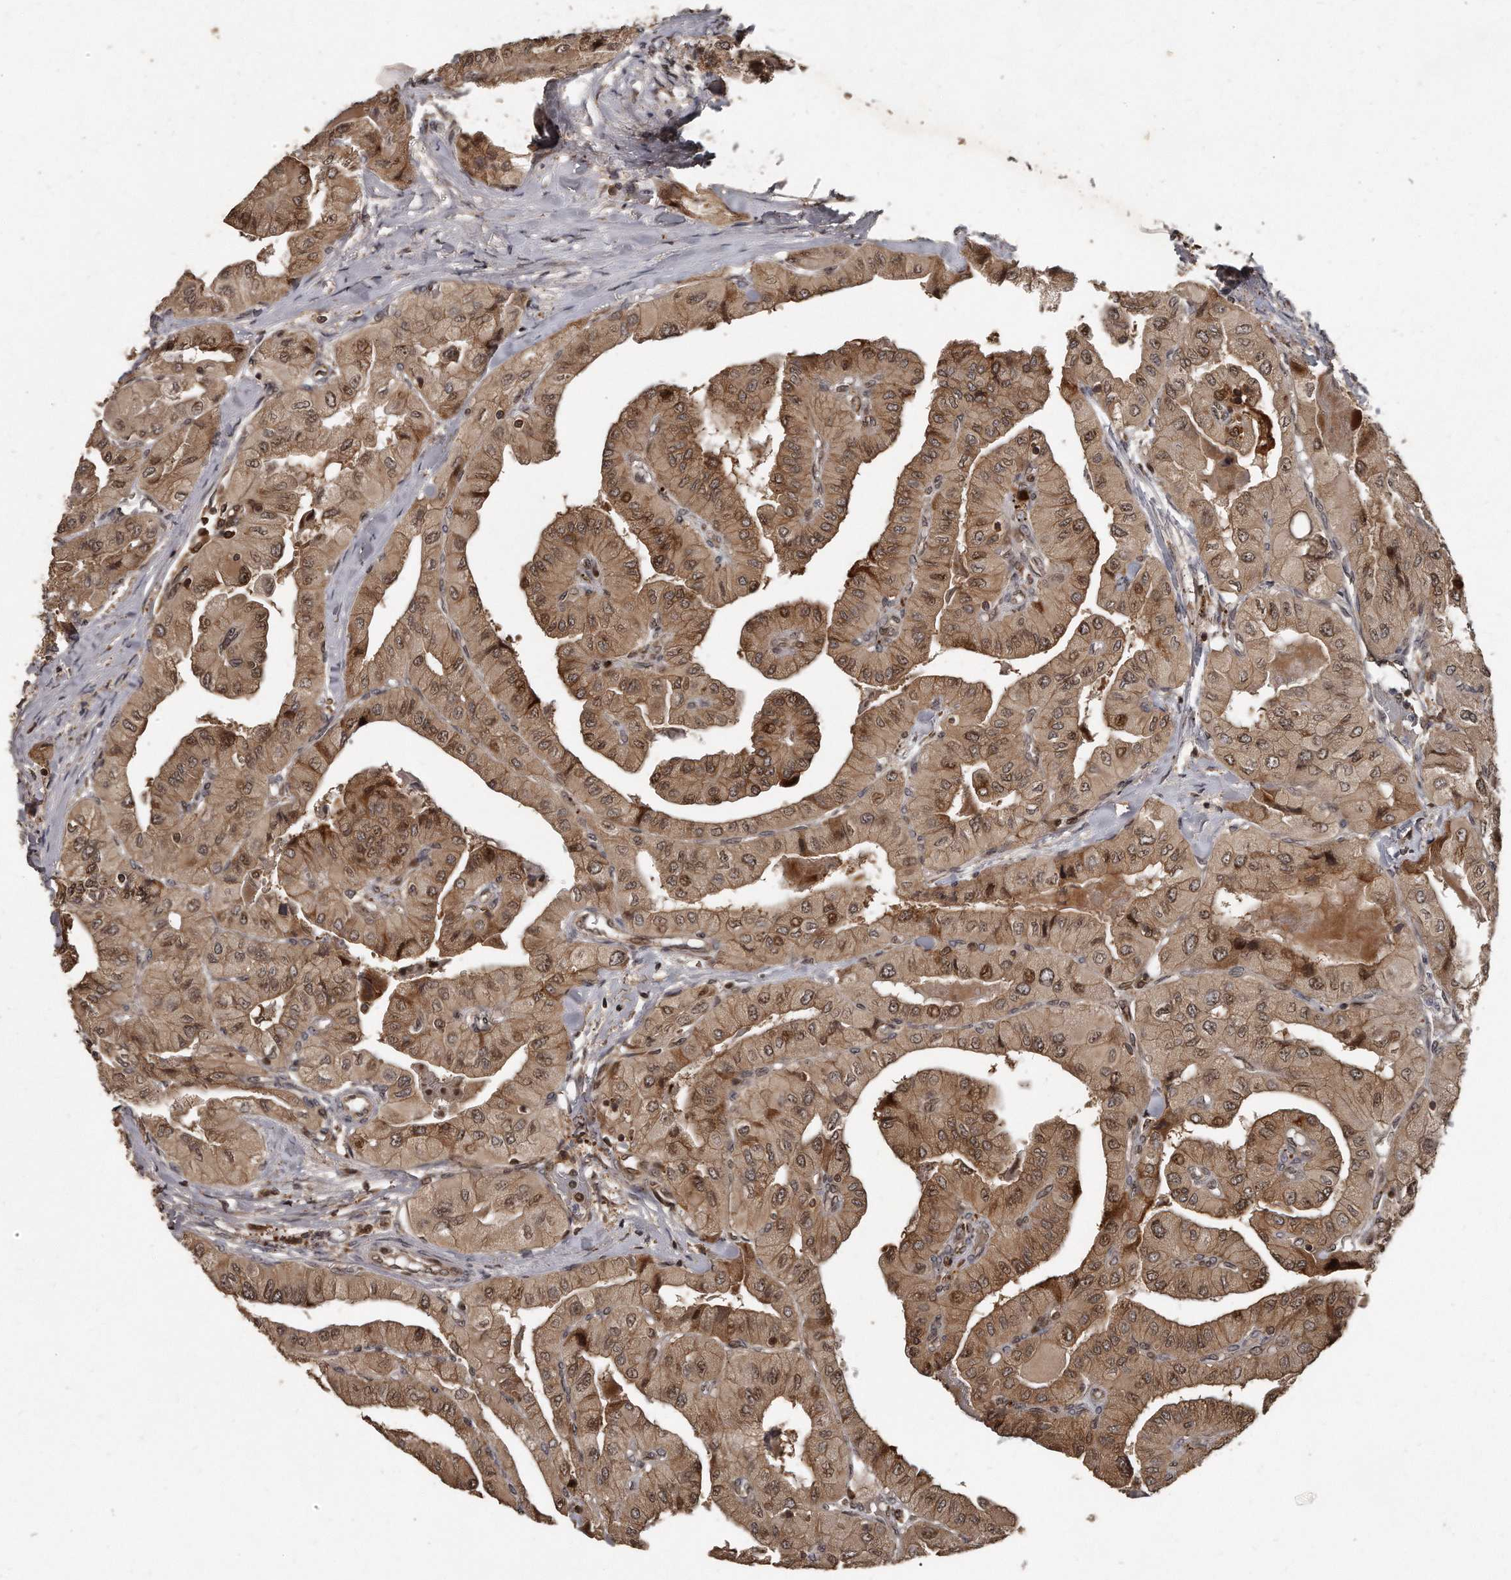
{"staining": {"intensity": "moderate", "quantity": ">75%", "location": "cytoplasmic/membranous,nuclear"}, "tissue": "thyroid cancer", "cell_type": "Tumor cells", "image_type": "cancer", "snomed": [{"axis": "morphology", "description": "Papillary adenocarcinoma, NOS"}, {"axis": "topography", "description": "Thyroid gland"}], "caption": "A histopathology image showing moderate cytoplasmic/membranous and nuclear positivity in approximately >75% of tumor cells in thyroid cancer (papillary adenocarcinoma), as visualized by brown immunohistochemical staining.", "gene": "GCH1", "patient": {"sex": "female", "age": 59}}